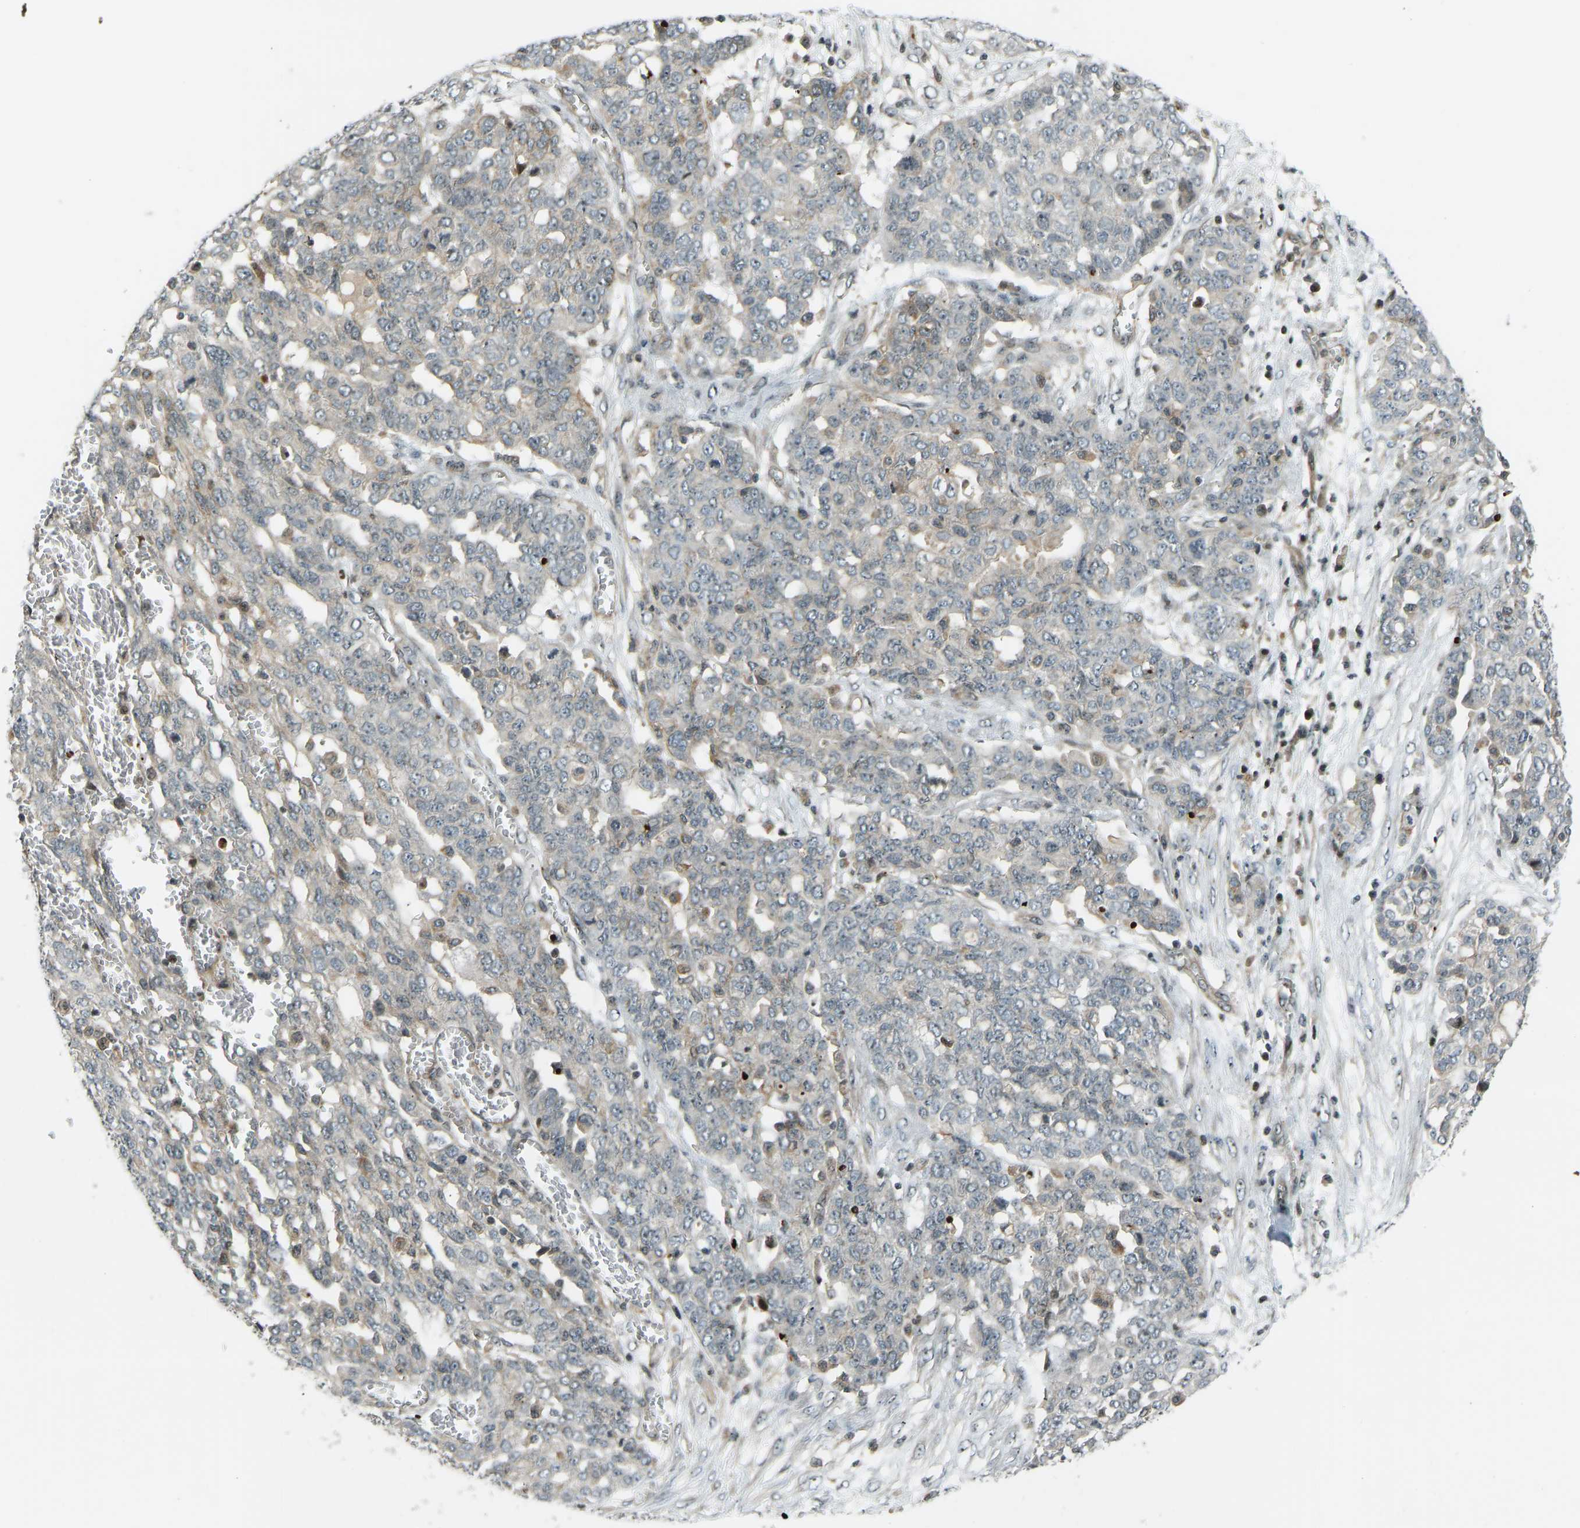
{"staining": {"intensity": "weak", "quantity": "<25%", "location": "cytoplasmic/membranous"}, "tissue": "ovarian cancer", "cell_type": "Tumor cells", "image_type": "cancer", "snomed": [{"axis": "morphology", "description": "Cystadenocarcinoma, serous, NOS"}, {"axis": "topography", "description": "Soft tissue"}, {"axis": "topography", "description": "Ovary"}], "caption": "Ovarian cancer stained for a protein using immunohistochemistry shows no expression tumor cells.", "gene": "SVOPL", "patient": {"sex": "female", "age": 57}}